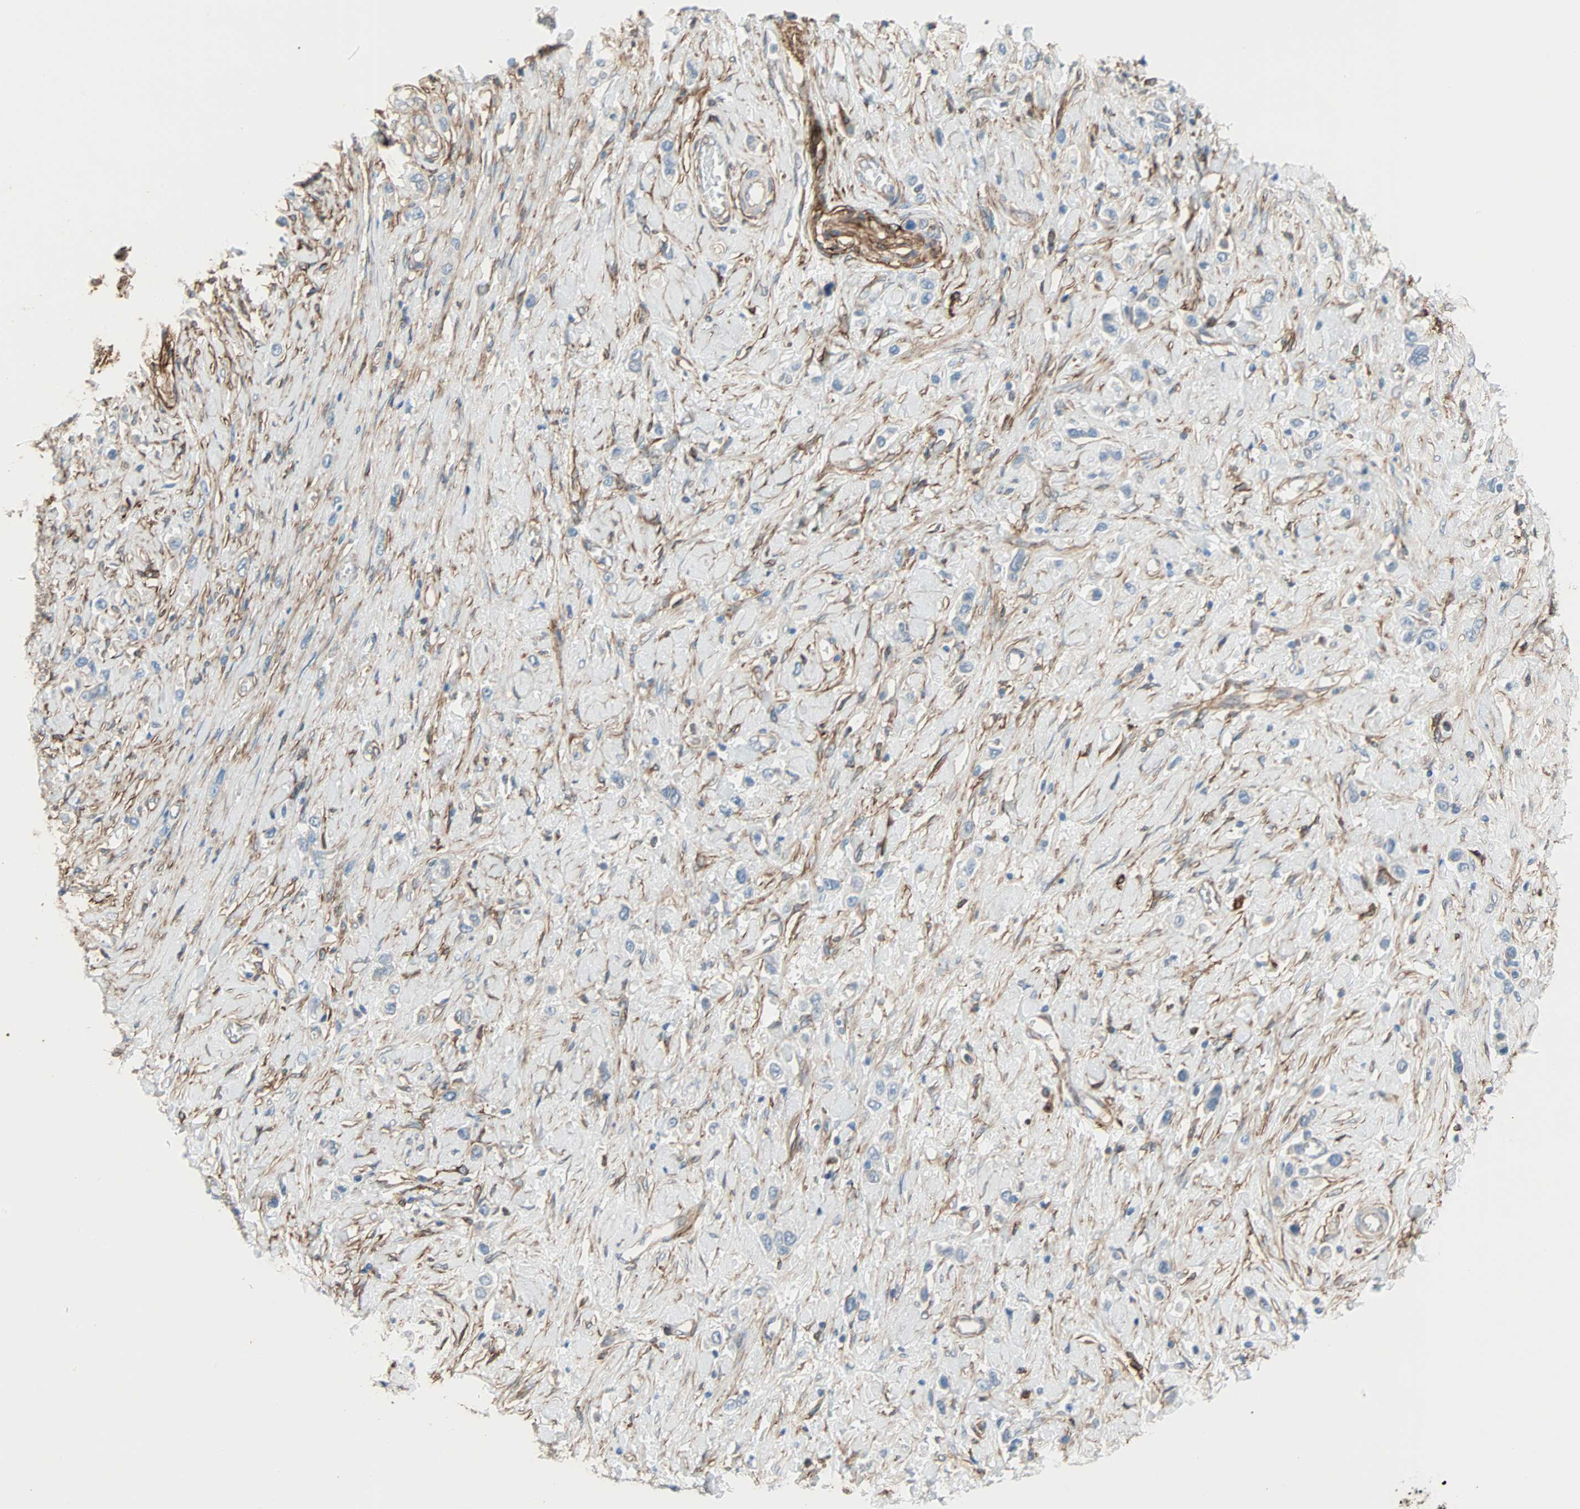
{"staining": {"intensity": "negative", "quantity": "none", "location": "none"}, "tissue": "stomach cancer", "cell_type": "Tumor cells", "image_type": "cancer", "snomed": [{"axis": "morphology", "description": "Normal tissue, NOS"}, {"axis": "morphology", "description": "Adenocarcinoma, NOS"}, {"axis": "topography", "description": "Stomach, upper"}, {"axis": "topography", "description": "Stomach"}], "caption": "Adenocarcinoma (stomach) stained for a protein using immunohistochemistry displays no positivity tumor cells.", "gene": "EPB41L2", "patient": {"sex": "female", "age": 65}}